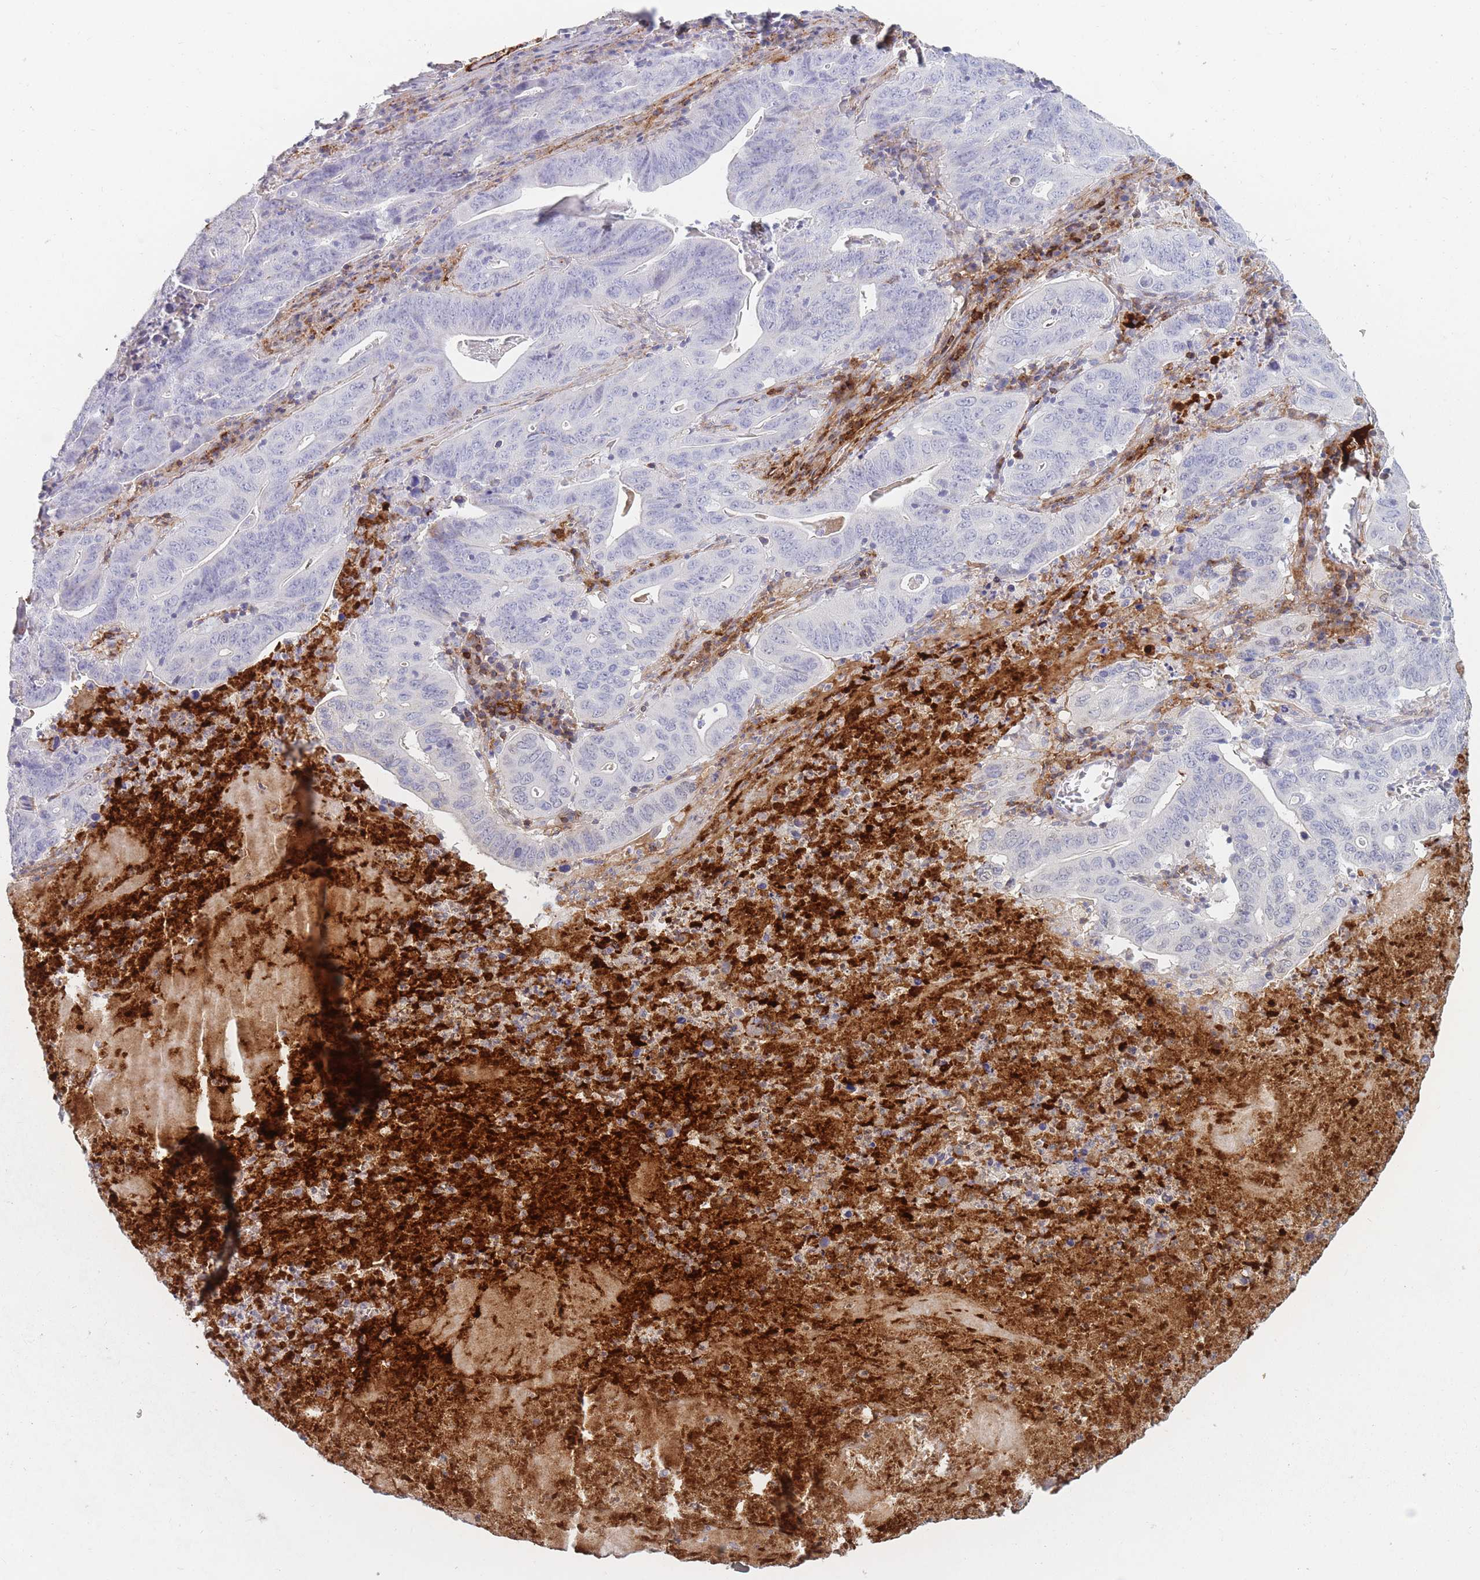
{"staining": {"intensity": "negative", "quantity": "none", "location": "none"}, "tissue": "lung cancer", "cell_type": "Tumor cells", "image_type": "cancer", "snomed": [{"axis": "morphology", "description": "Adenocarcinoma, NOS"}, {"axis": "topography", "description": "Lung"}], "caption": "Immunohistochemistry (IHC) histopathology image of lung cancer stained for a protein (brown), which displays no positivity in tumor cells.", "gene": "PRG4", "patient": {"sex": "female", "age": 60}}